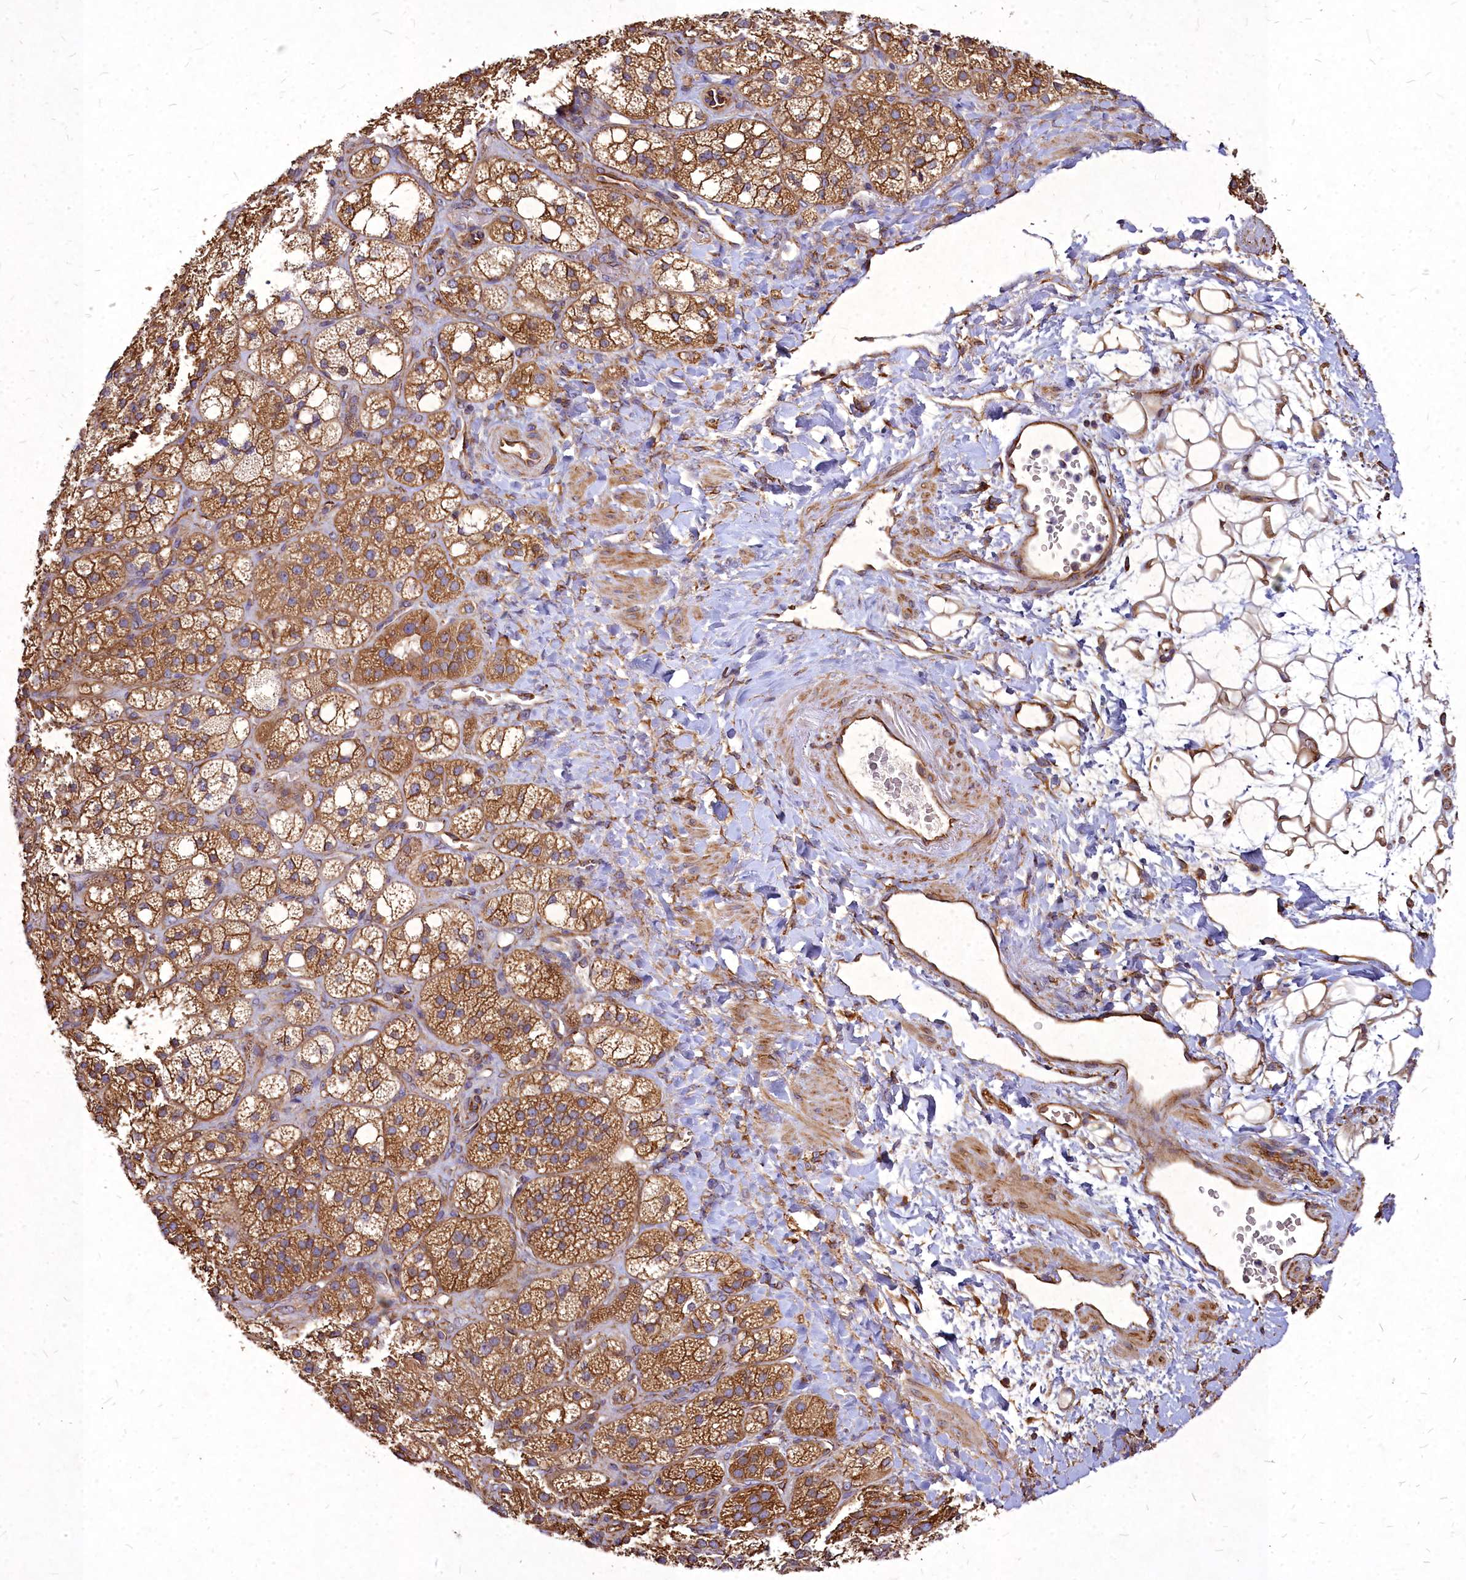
{"staining": {"intensity": "moderate", "quantity": ">75%", "location": "cytoplasmic/membranous"}, "tissue": "adrenal gland", "cell_type": "Glandular cells", "image_type": "normal", "snomed": [{"axis": "morphology", "description": "Normal tissue, NOS"}, {"axis": "topography", "description": "Adrenal gland"}], "caption": "Adrenal gland stained for a protein (brown) displays moderate cytoplasmic/membranous positive expression in about >75% of glandular cells.", "gene": "SKA1", "patient": {"sex": "male", "age": 61}}